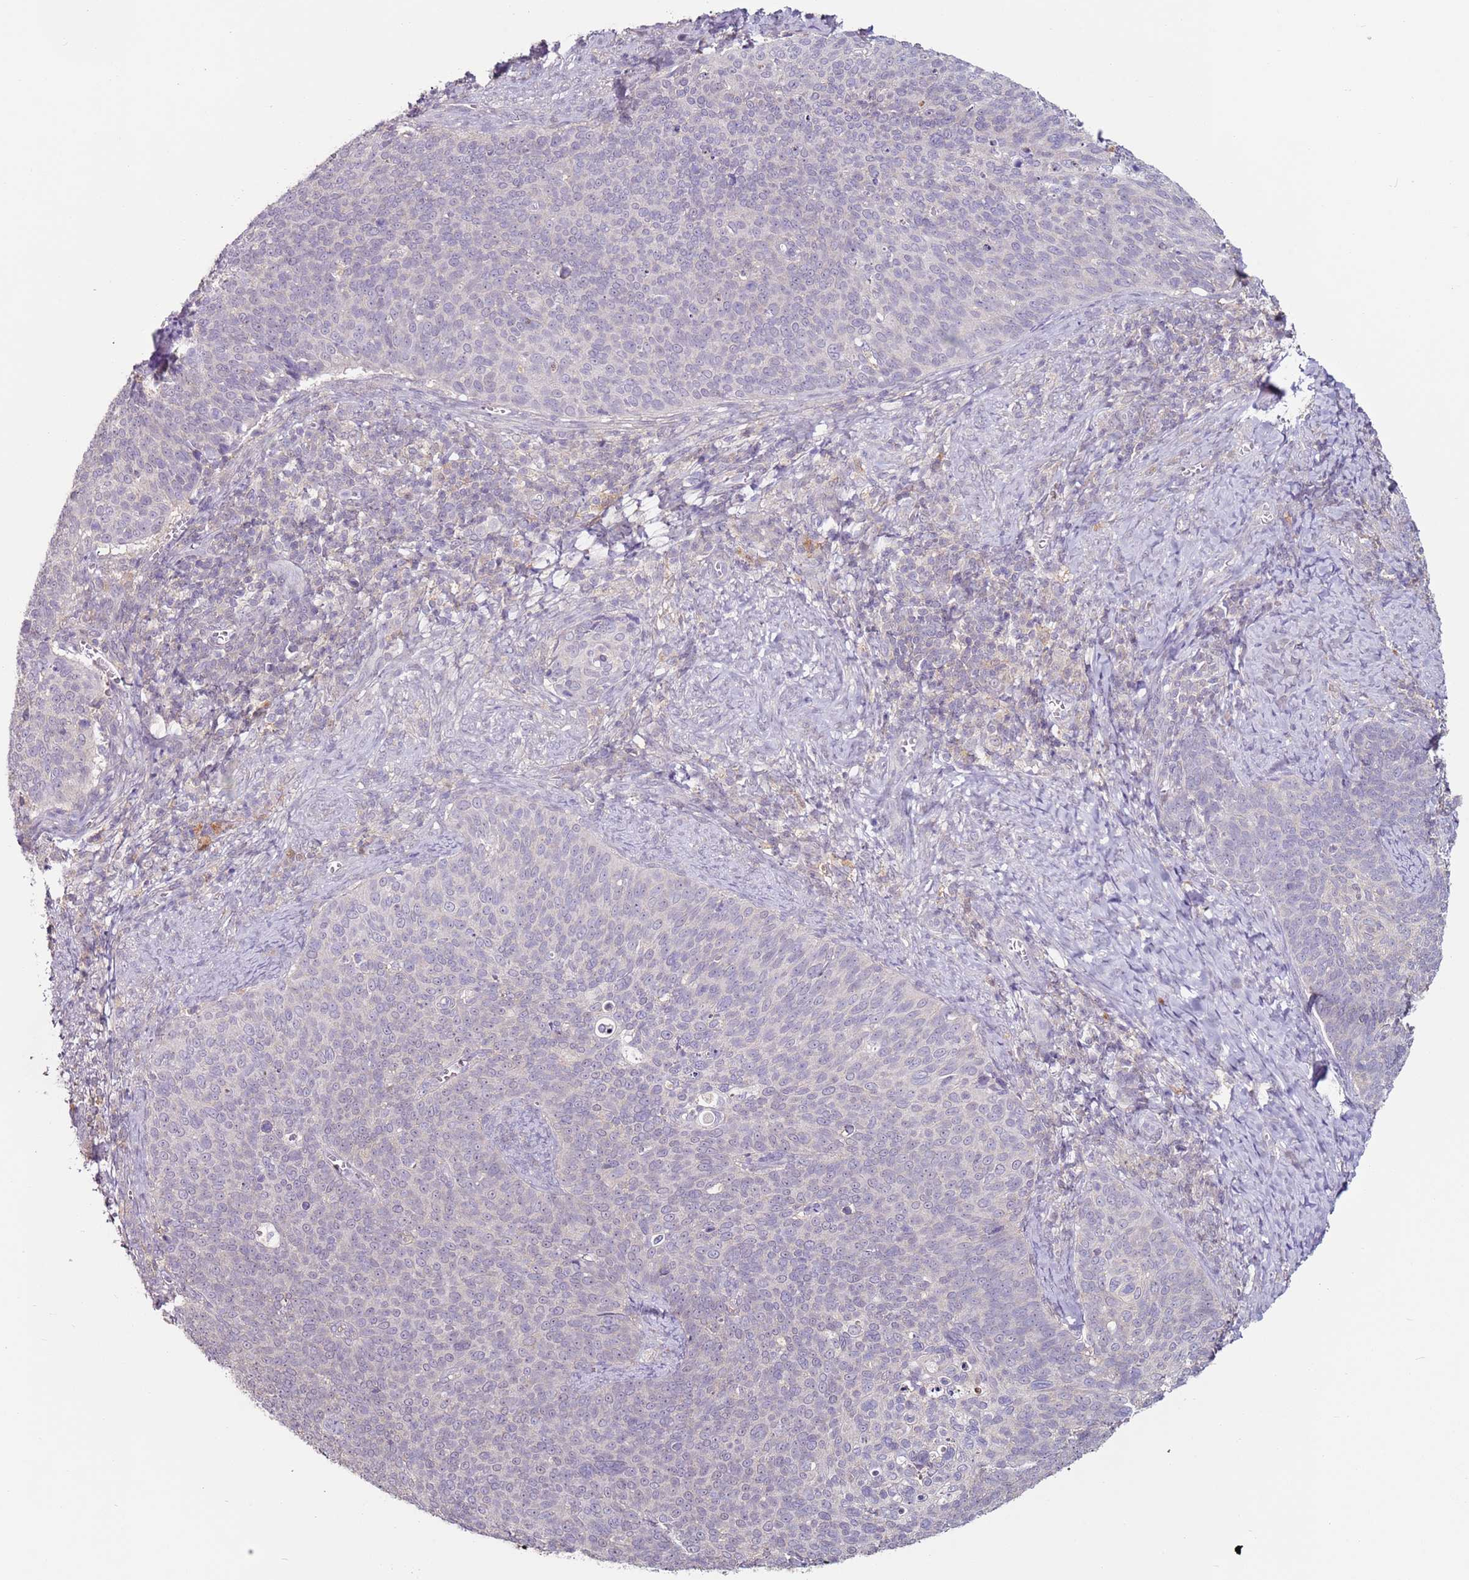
{"staining": {"intensity": "negative", "quantity": "none", "location": "none"}, "tissue": "cervical cancer", "cell_type": "Tumor cells", "image_type": "cancer", "snomed": [{"axis": "morphology", "description": "Normal tissue, NOS"}, {"axis": "morphology", "description": "Squamous cell carcinoma, NOS"}, {"axis": "topography", "description": "Cervix"}], "caption": "Immunohistochemical staining of cervical cancer (squamous cell carcinoma) reveals no significant positivity in tumor cells.", "gene": "MDH1", "patient": {"sex": "female", "age": 39}}